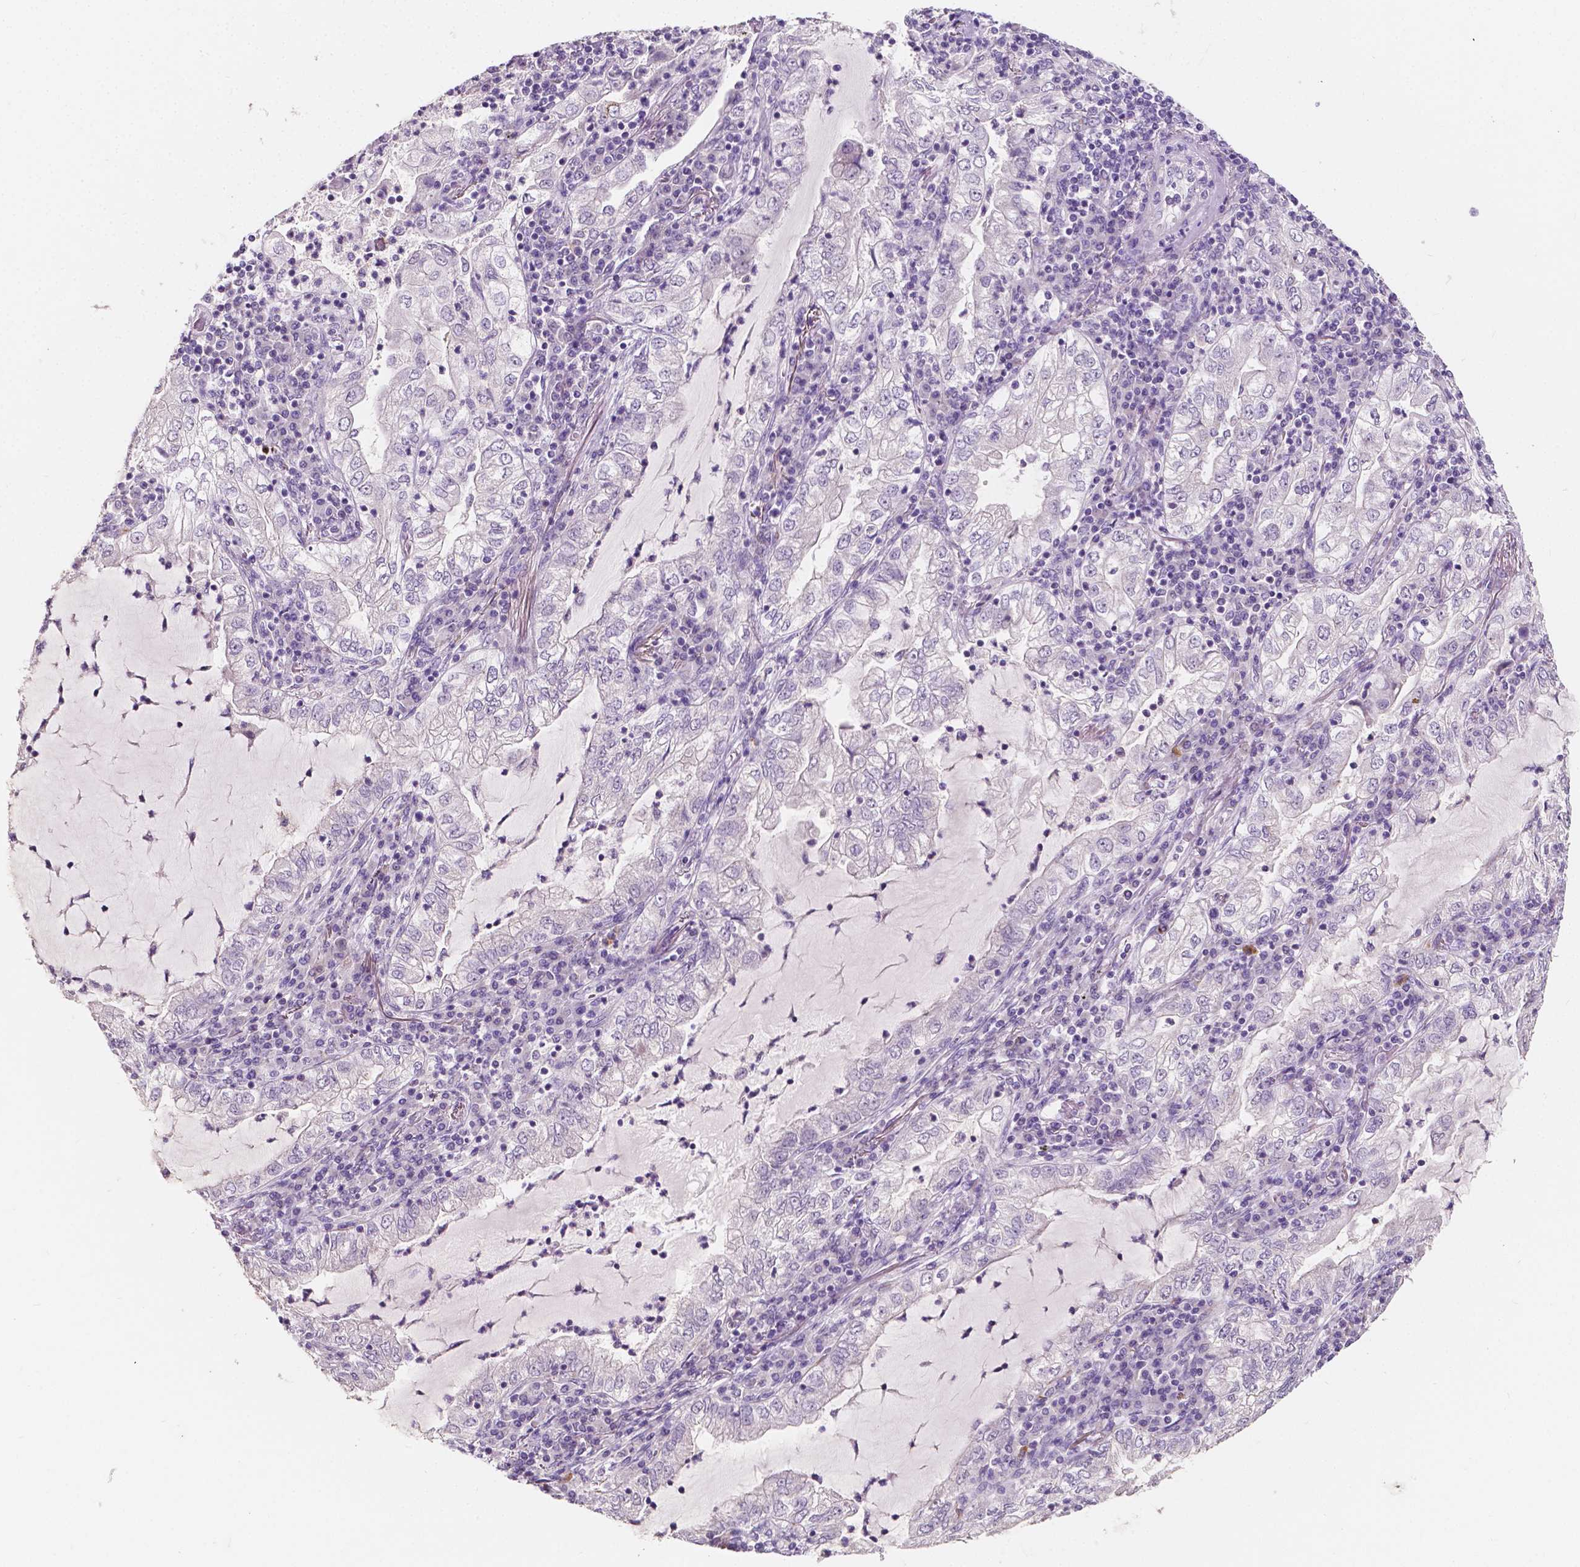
{"staining": {"intensity": "negative", "quantity": "none", "location": "none"}, "tissue": "lung cancer", "cell_type": "Tumor cells", "image_type": "cancer", "snomed": [{"axis": "morphology", "description": "Adenocarcinoma, NOS"}, {"axis": "topography", "description": "Lung"}], "caption": "DAB (3,3'-diaminobenzidine) immunohistochemical staining of lung cancer exhibits no significant positivity in tumor cells. Nuclei are stained in blue.", "gene": "SIRT2", "patient": {"sex": "female", "age": 73}}